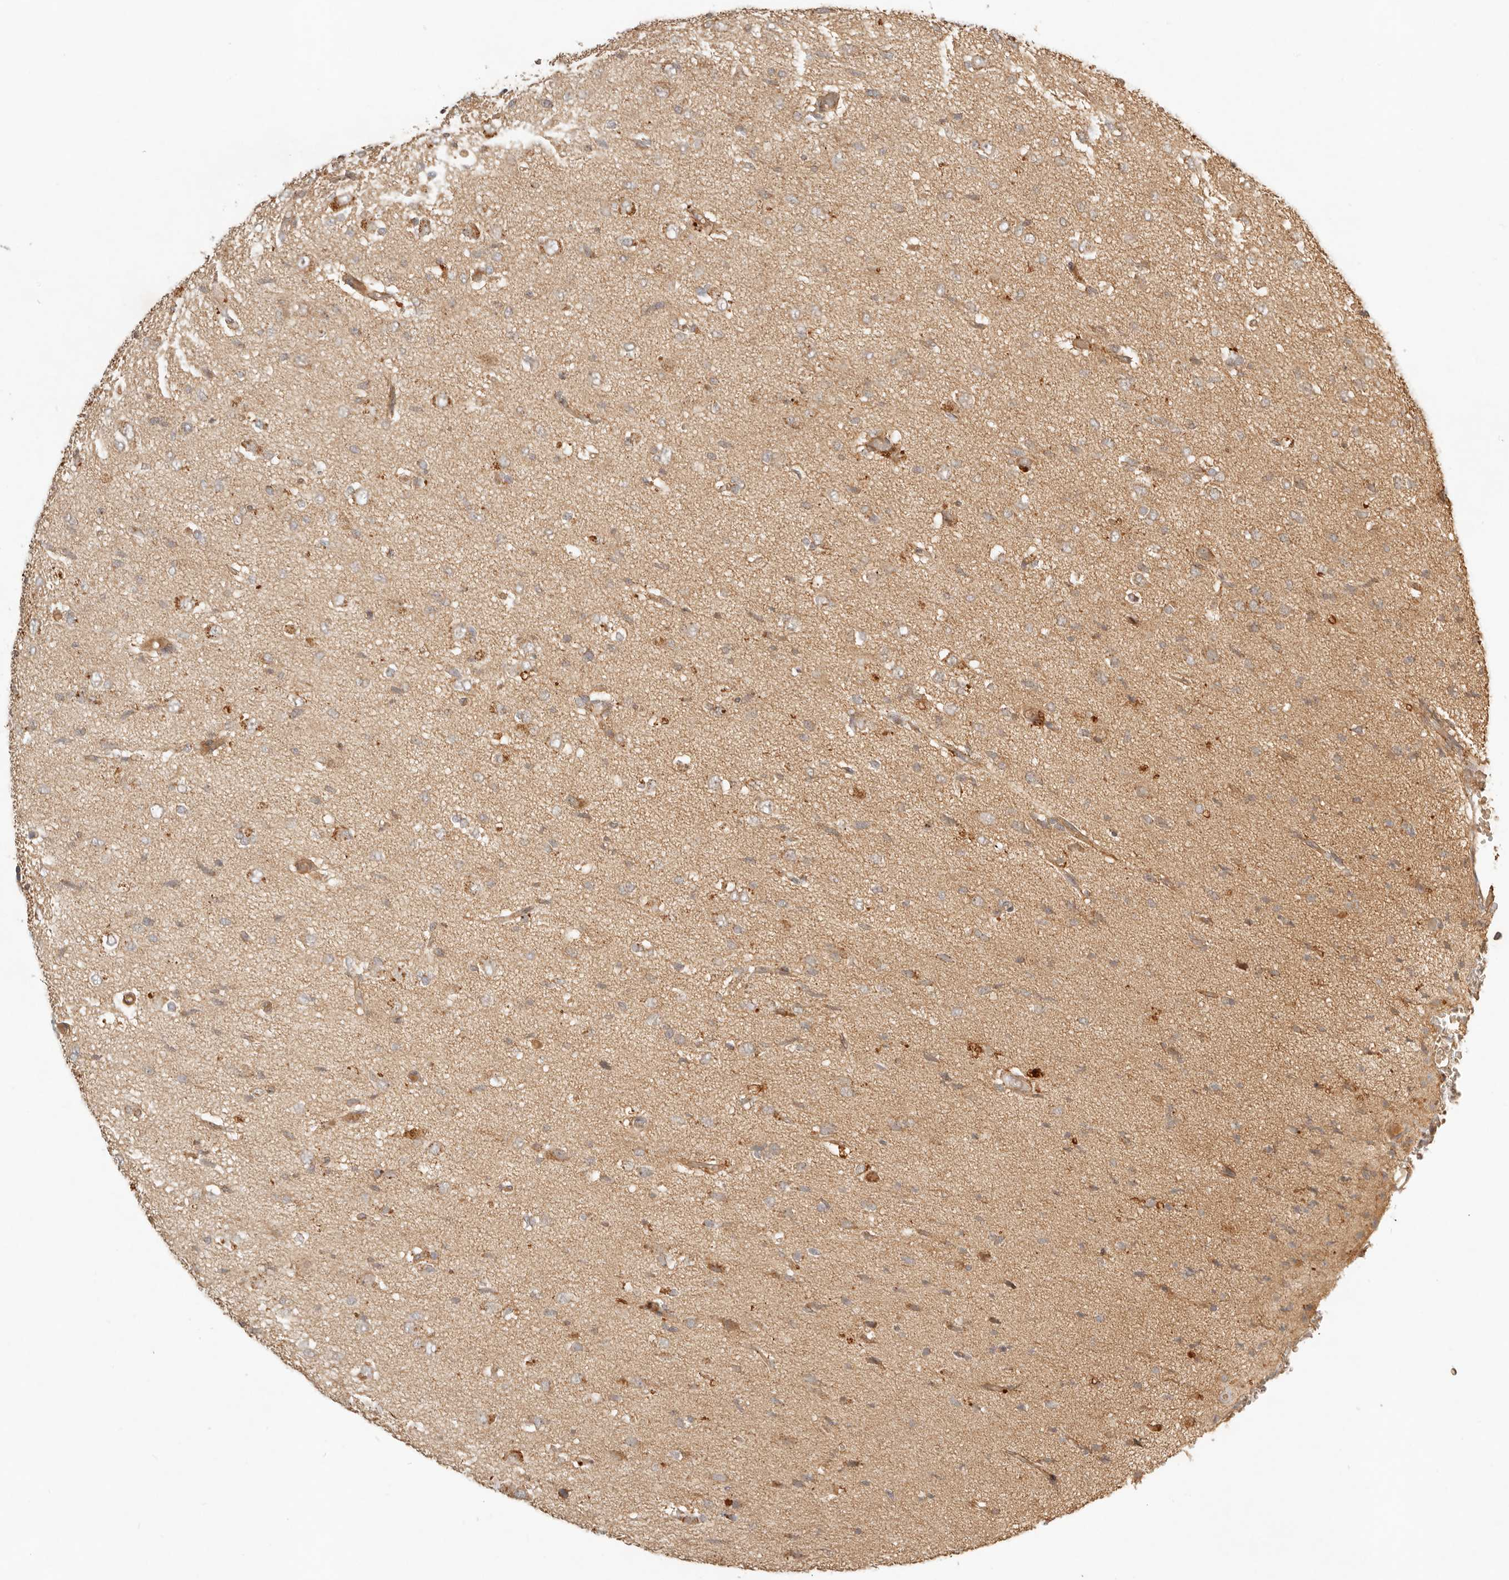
{"staining": {"intensity": "moderate", "quantity": "25%-75%", "location": "cytoplasmic/membranous"}, "tissue": "glioma", "cell_type": "Tumor cells", "image_type": "cancer", "snomed": [{"axis": "morphology", "description": "Glioma, malignant, High grade"}, {"axis": "topography", "description": "Brain"}], "caption": "Immunohistochemical staining of malignant glioma (high-grade) shows moderate cytoplasmic/membranous protein positivity in about 25%-75% of tumor cells.", "gene": "CLEC4C", "patient": {"sex": "female", "age": 59}}